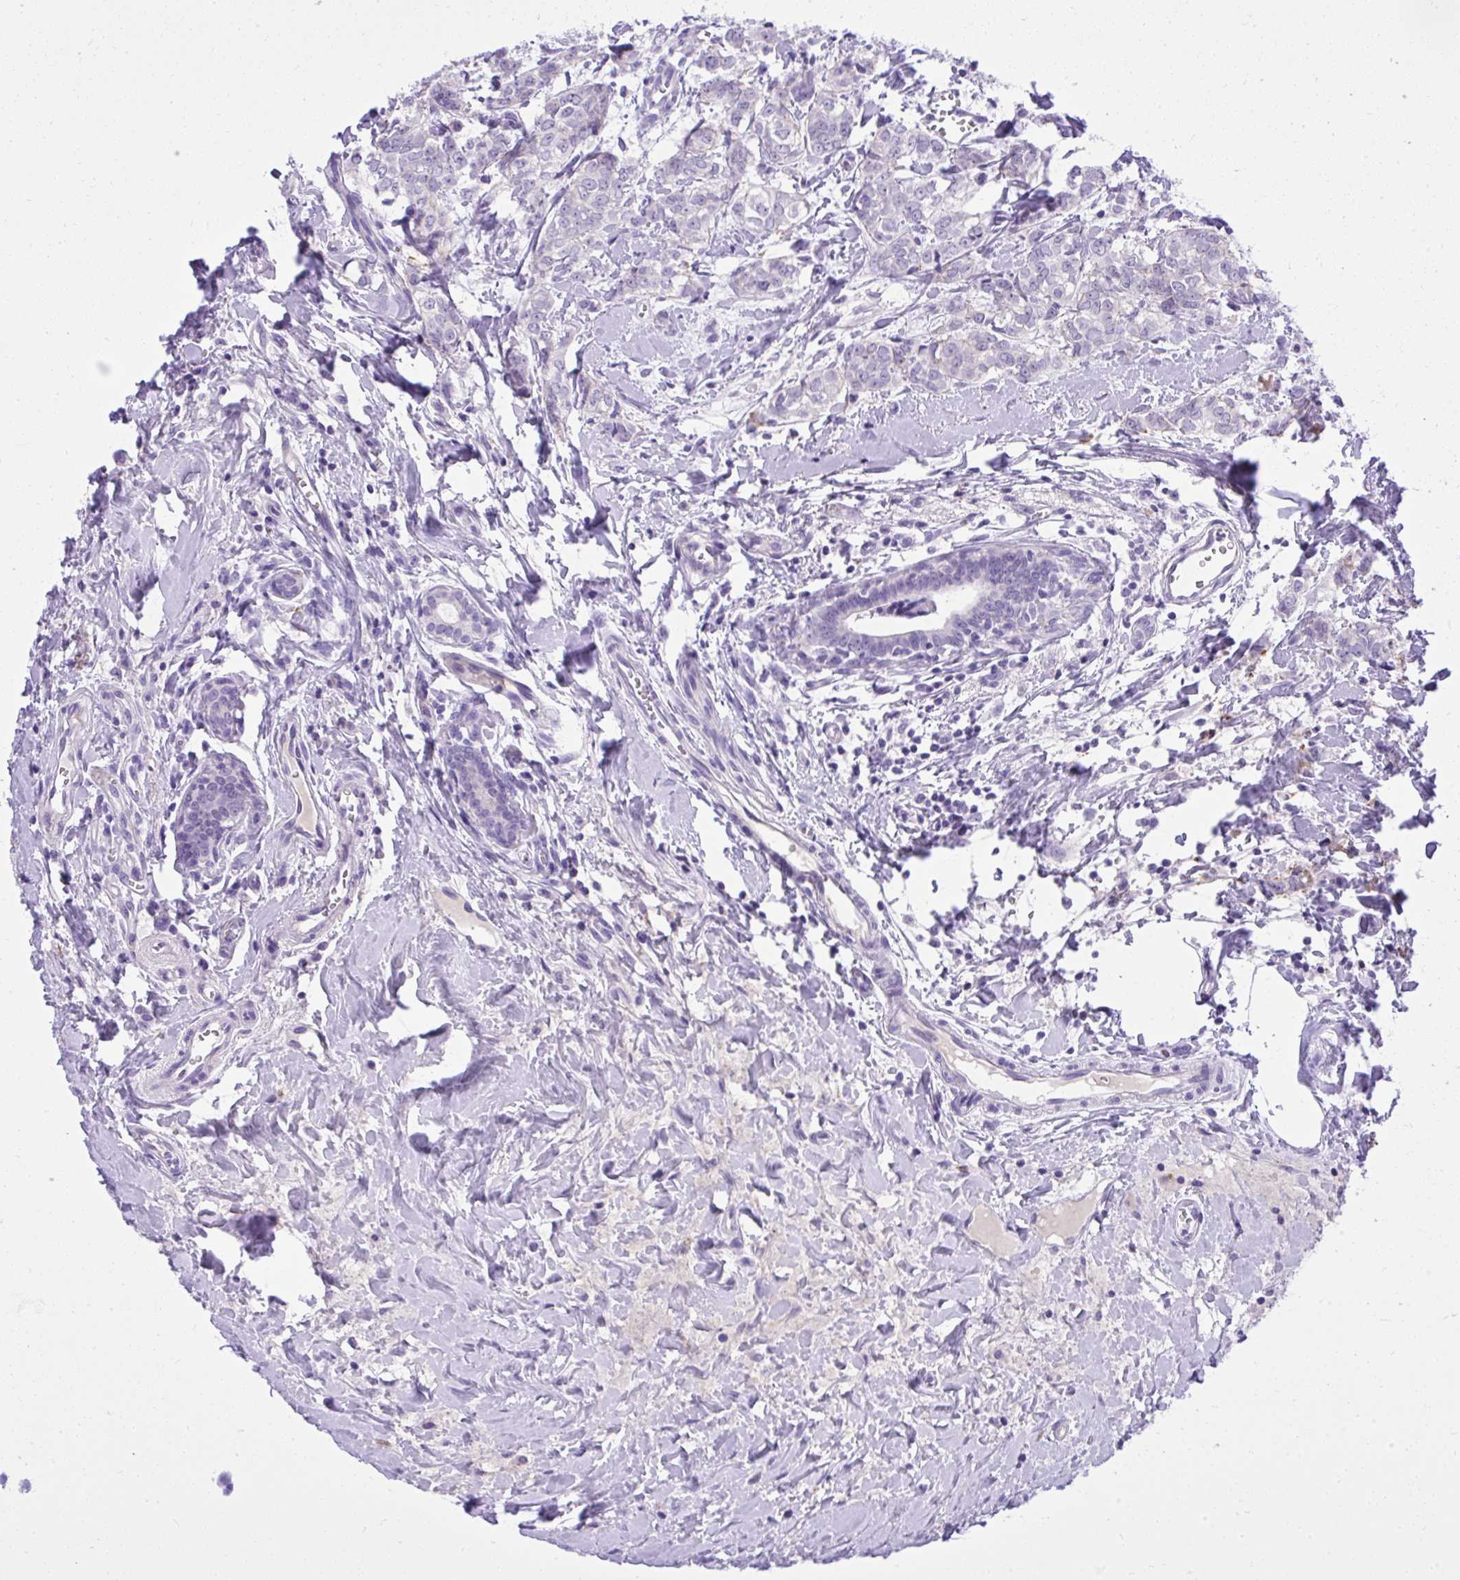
{"staining": {"intensity": "negative", "quantity": "none", "location": "none"}, "tissue": "breast cancer", "cell_type": "Tumor cells", "image_type": "cancer", "snomed": [{"axis": "morphology", "description": "Duct carcinoma"}, {"axis": "topography", "description": "Breast"}], "caption": "Intraductal carcinoma (breast) was stained to show a protein in brown. There is no significant positivity in tumor cells. Nuclei are stained in blue.", "gene": "ST6GALNAC3", "patient": {"sex": "female", "age": 61}}